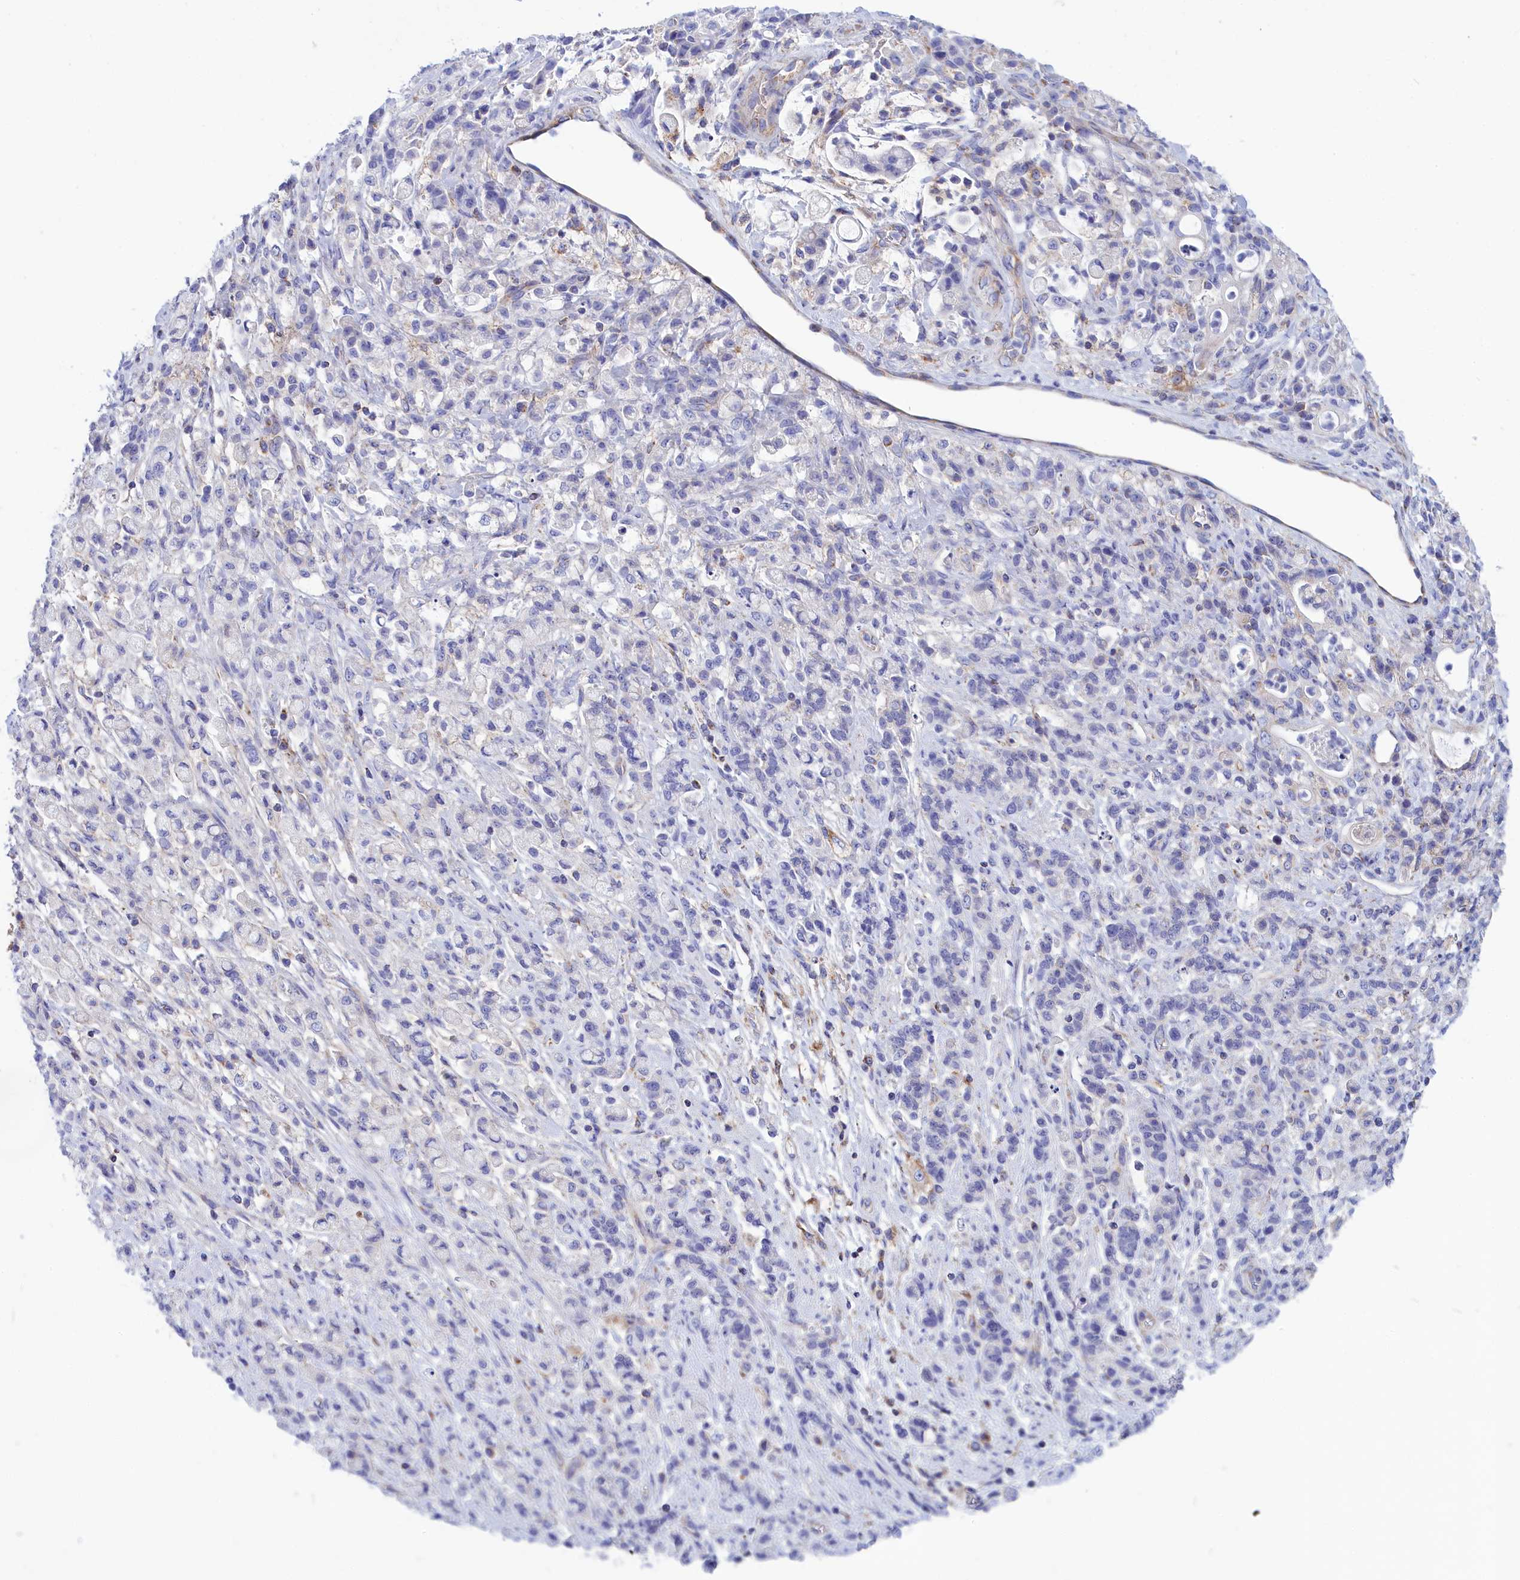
{"staining": {"intensity": "negative", "quantity": "none", "location": "none"}, "tissue": "stomach cancer", "cell_type": "Tumor cells", "image_type": "cancer", "snomed": [{"axis": "morphology", "description": "Adenocarcinoma, NOS"}, {"axis": "topography", "description": "Stomach"}], "caption": "Protein analysis of stomach cancer demonstrates no significant positivity in tumor cells.", "gene": "CCRL2", "patient": {"sex": "female", "age": 60}}